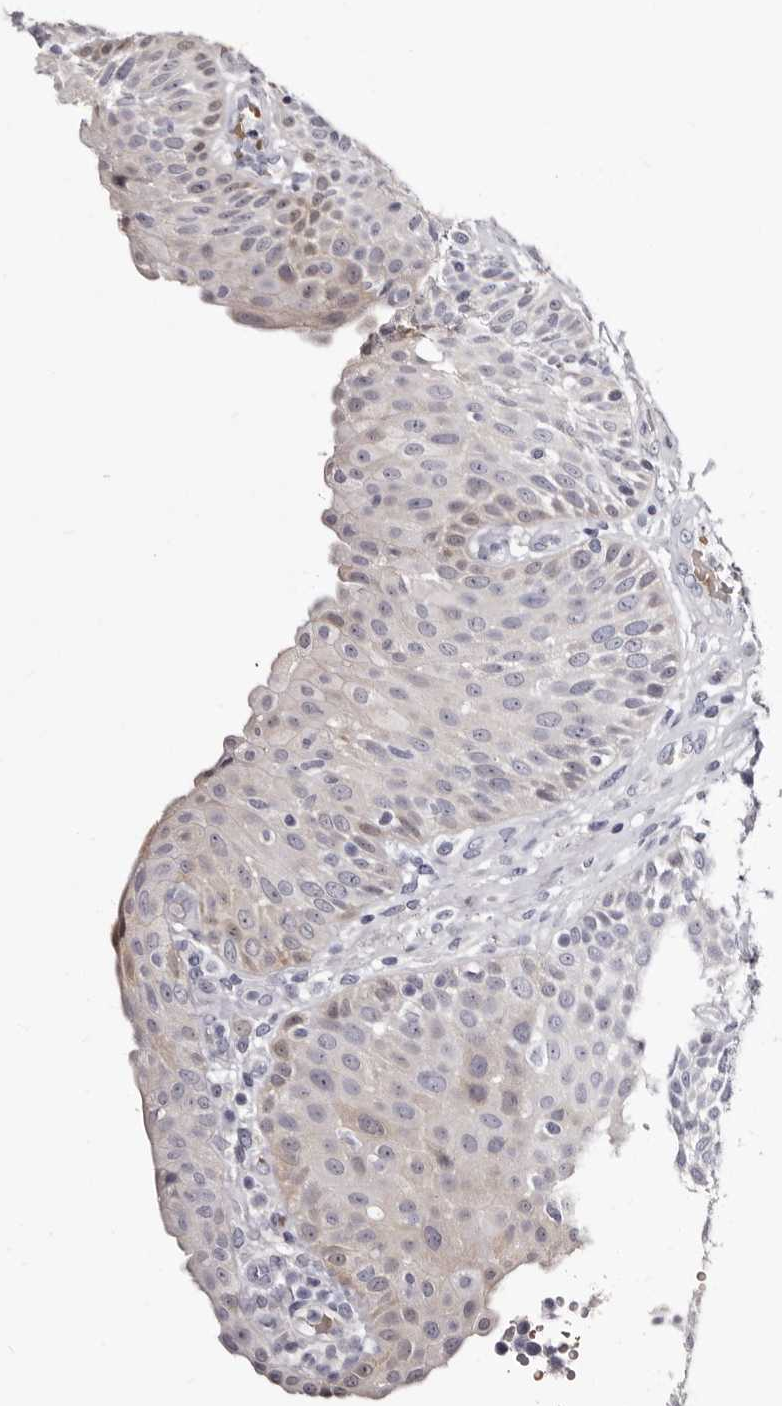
{"staining": {"intensity": "moderate", "quantity": "<25%", "location": "cytoplasmic/membranous"}, "tissue": "urinary bladder", "cell_type": "Urothelial cells", "image_type": "normal", "snomed": [{"axis": "morphology", "description": "Normal tissue, NOS"}, {"axis": "topography", "description": "Urinary bladder"}], "caption": "Human urinary bladder stained with a brown dye exhibits moderate cytoplasmic/membranous positive staining in approximately <25% of urothelial cells.", "gene": "BPGM", "patient": {"sex": "female", "age": 62}}